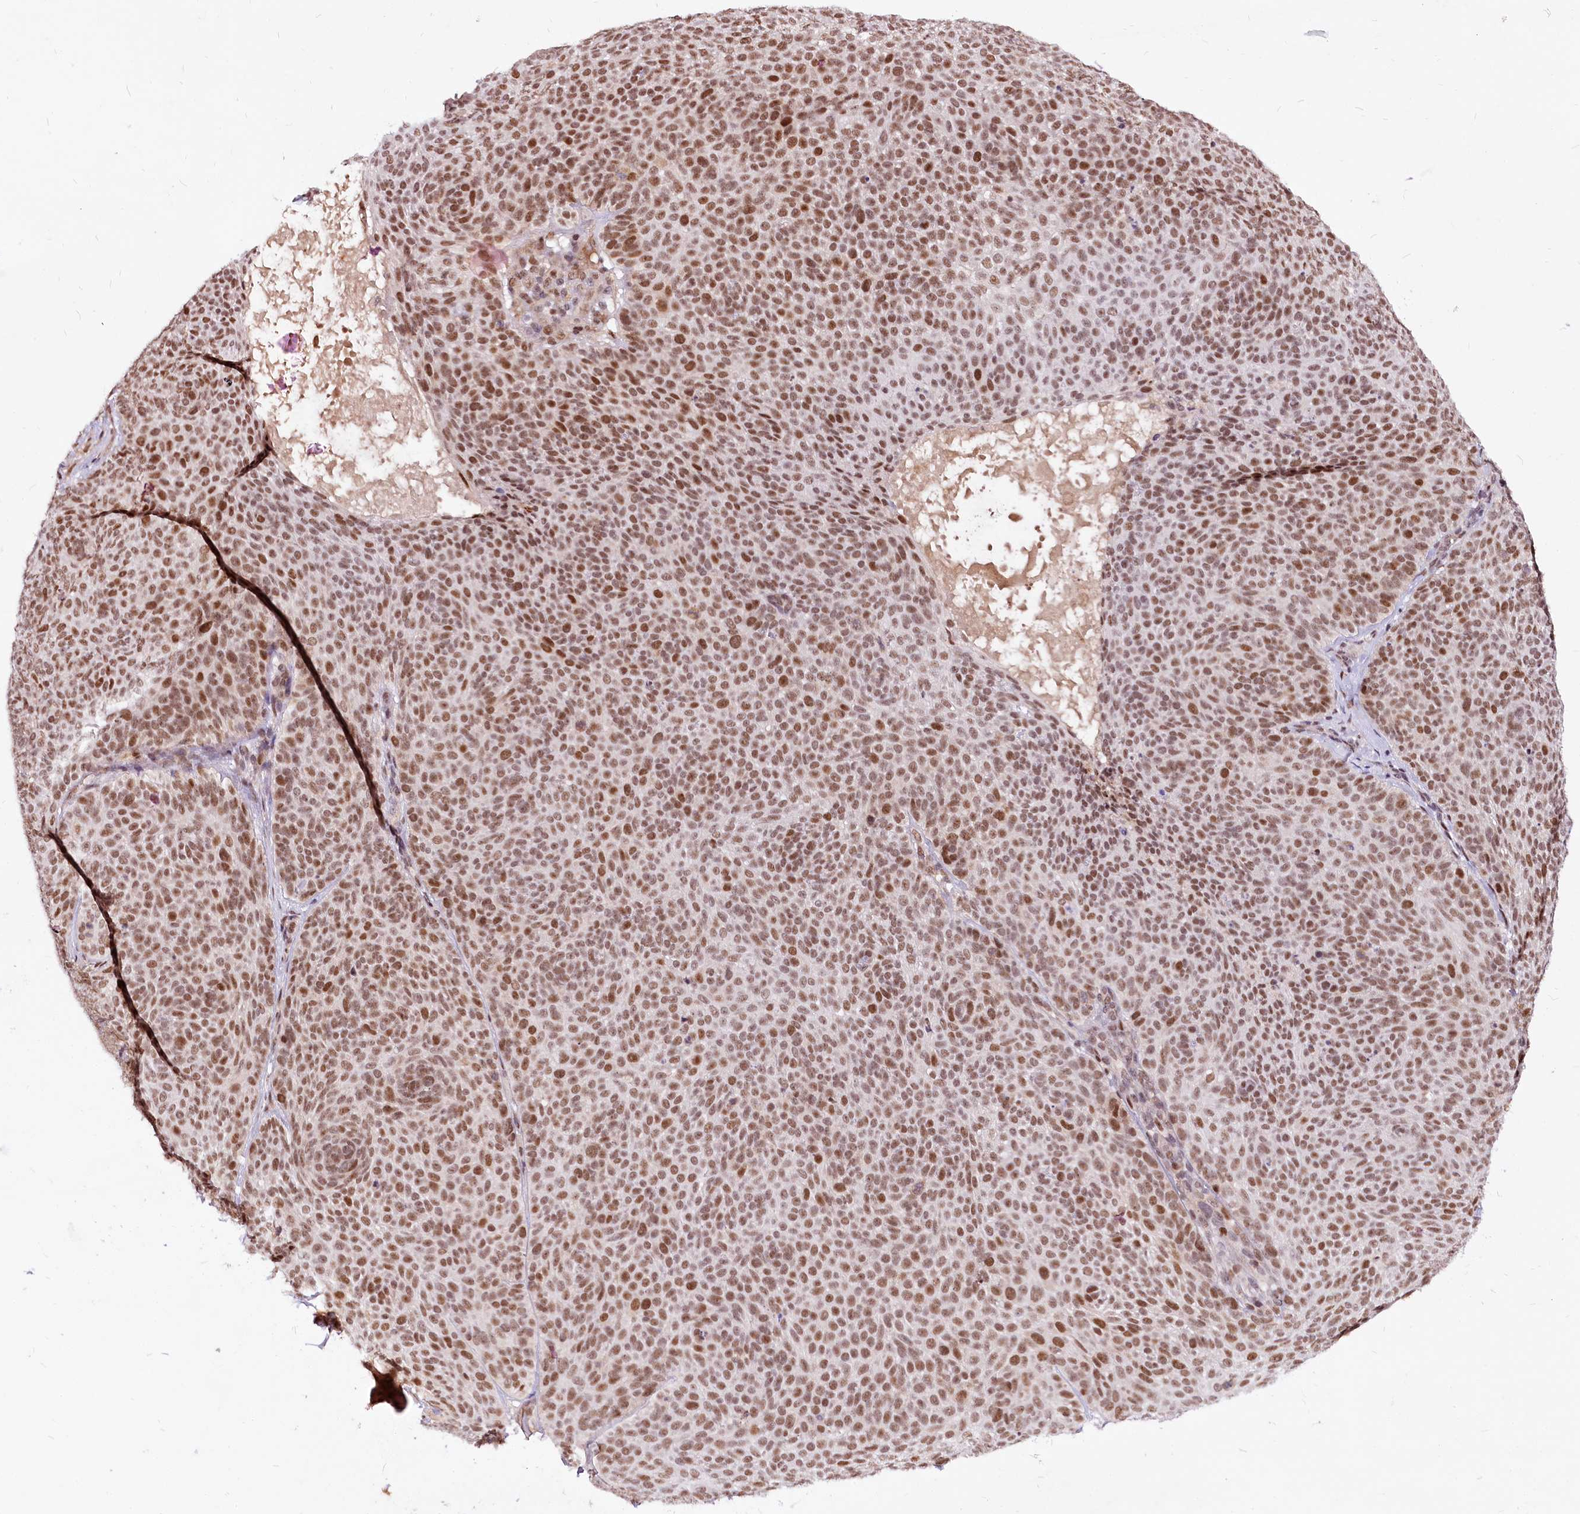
{"staining": {"intensity": "moderate", "quantity": ">75%", "location": "nuclear"}, "tissue": "skin cancer", "cell_type": "Tumor cells", "image_type": "cancer", "snomed": [{"axis": "morphology", "description": "Basal cell carcinoma"}, {"axis": "topography", "description": "Skin"}], "caption": "Moderate nuclear expression is seen in about >75% of tumor cells in basal cell carcinoma (skin).", "gene": "POLA2", "patient": {"sex": "male", "age": 85}}